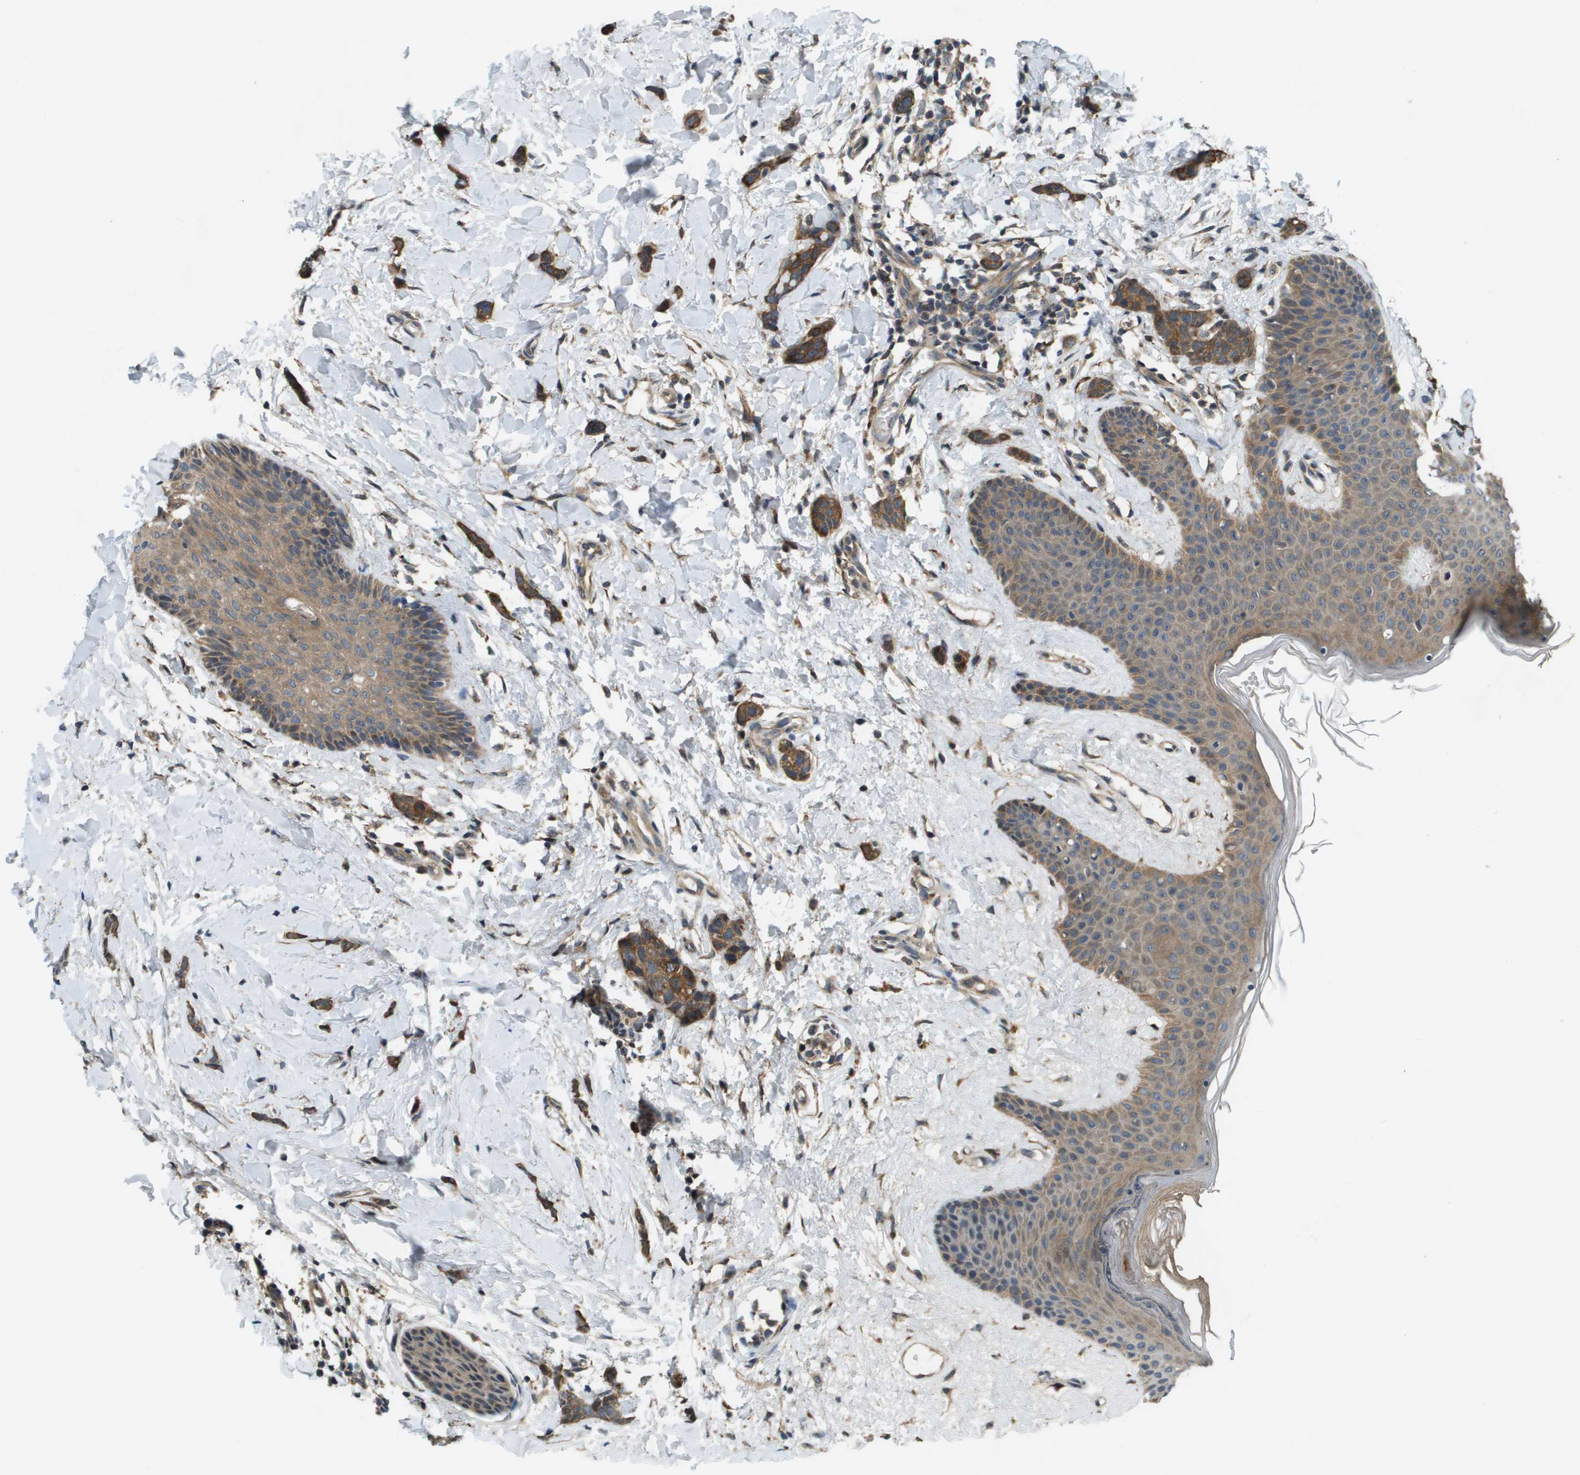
{"staining": {"intensity": "strong", "quantity": ">75%", "location": "cytoplasmic/membranous"}, "tissue": "breast cancer", "cell_type": "Tumor cells", "image_type": "cancer", "snomed": [{"axis": "morphology", "description": "Lobular carcinoma"}, {"axis": "topography", "description": "Skin"}, {"axis": "topography", "description": "Breast"}], "caption": "Protein expression analysis of human breast cancer reveals strong cytoplasmic/membranous expression in about >75% of tumor cells.", "gene": "CDKN2C", "patient": {"sex": "female", "age": 46}}